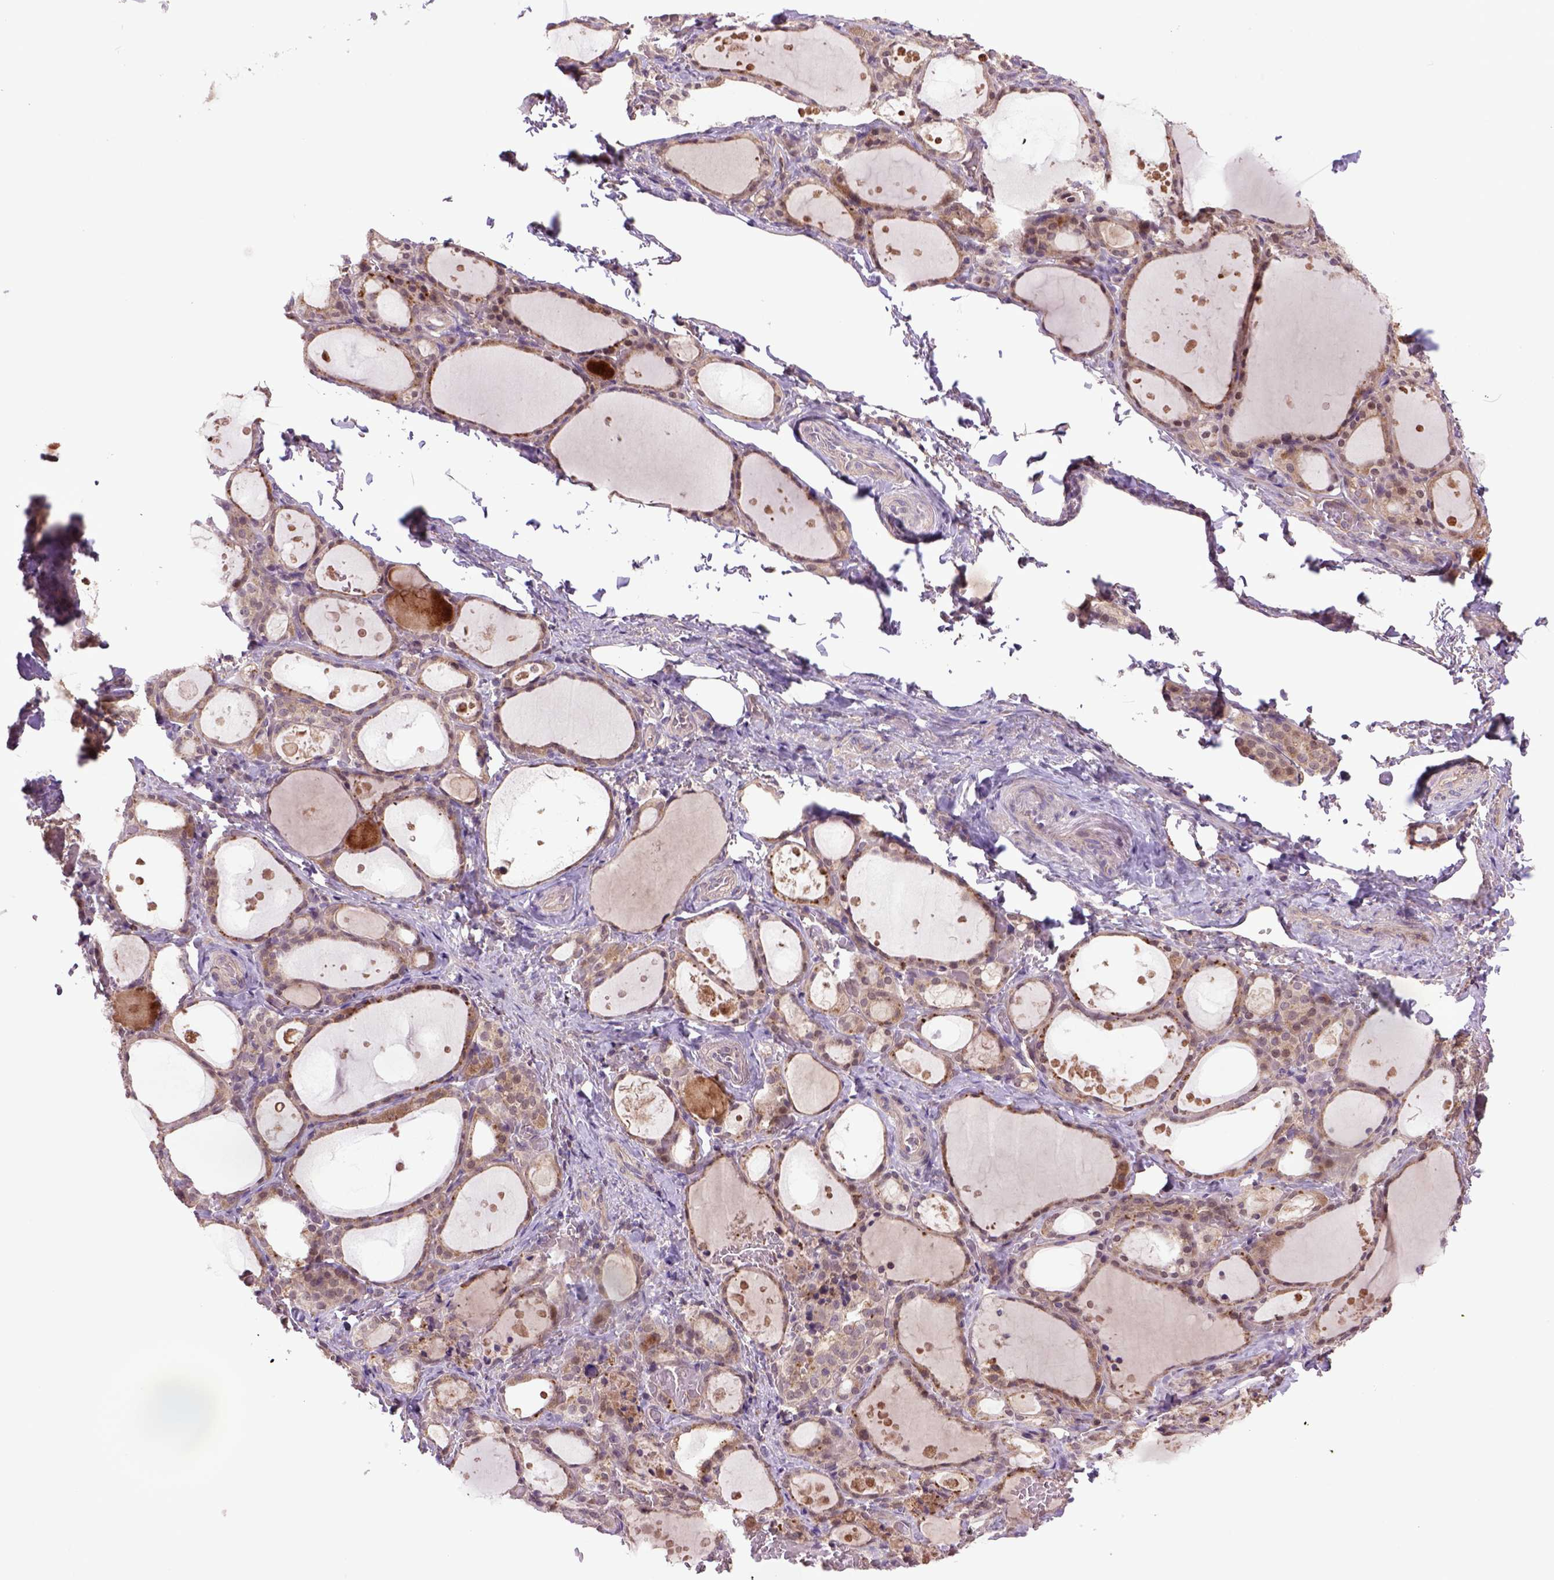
{"staining": {"intensity": "moderate", "quantity": ">75%", "location": "cytoplasmic/membranous"}, "tissue": "thyroid gland", "cell_type": "Glandular cells", "image_type": "normal", "snomed": [{"axis": "morphology", "description": "Normal tissue, NOS"}, {"axis": "topography", "description": "Thyroid gland"}], "caption": "Immunohistochemistry photomicrograph of unremarkable thyroid gland: human thyroid gland stained using immunohistochemistry (IHC) reveals medium levels of moderate protein expression localized specifically in the cytoplasmic/membranous of glandular cells, appearing as a cytoplasmic/membranous brown color.", "gene": "HSPBP1", "patient": {"sex": "male", "age": 68}}